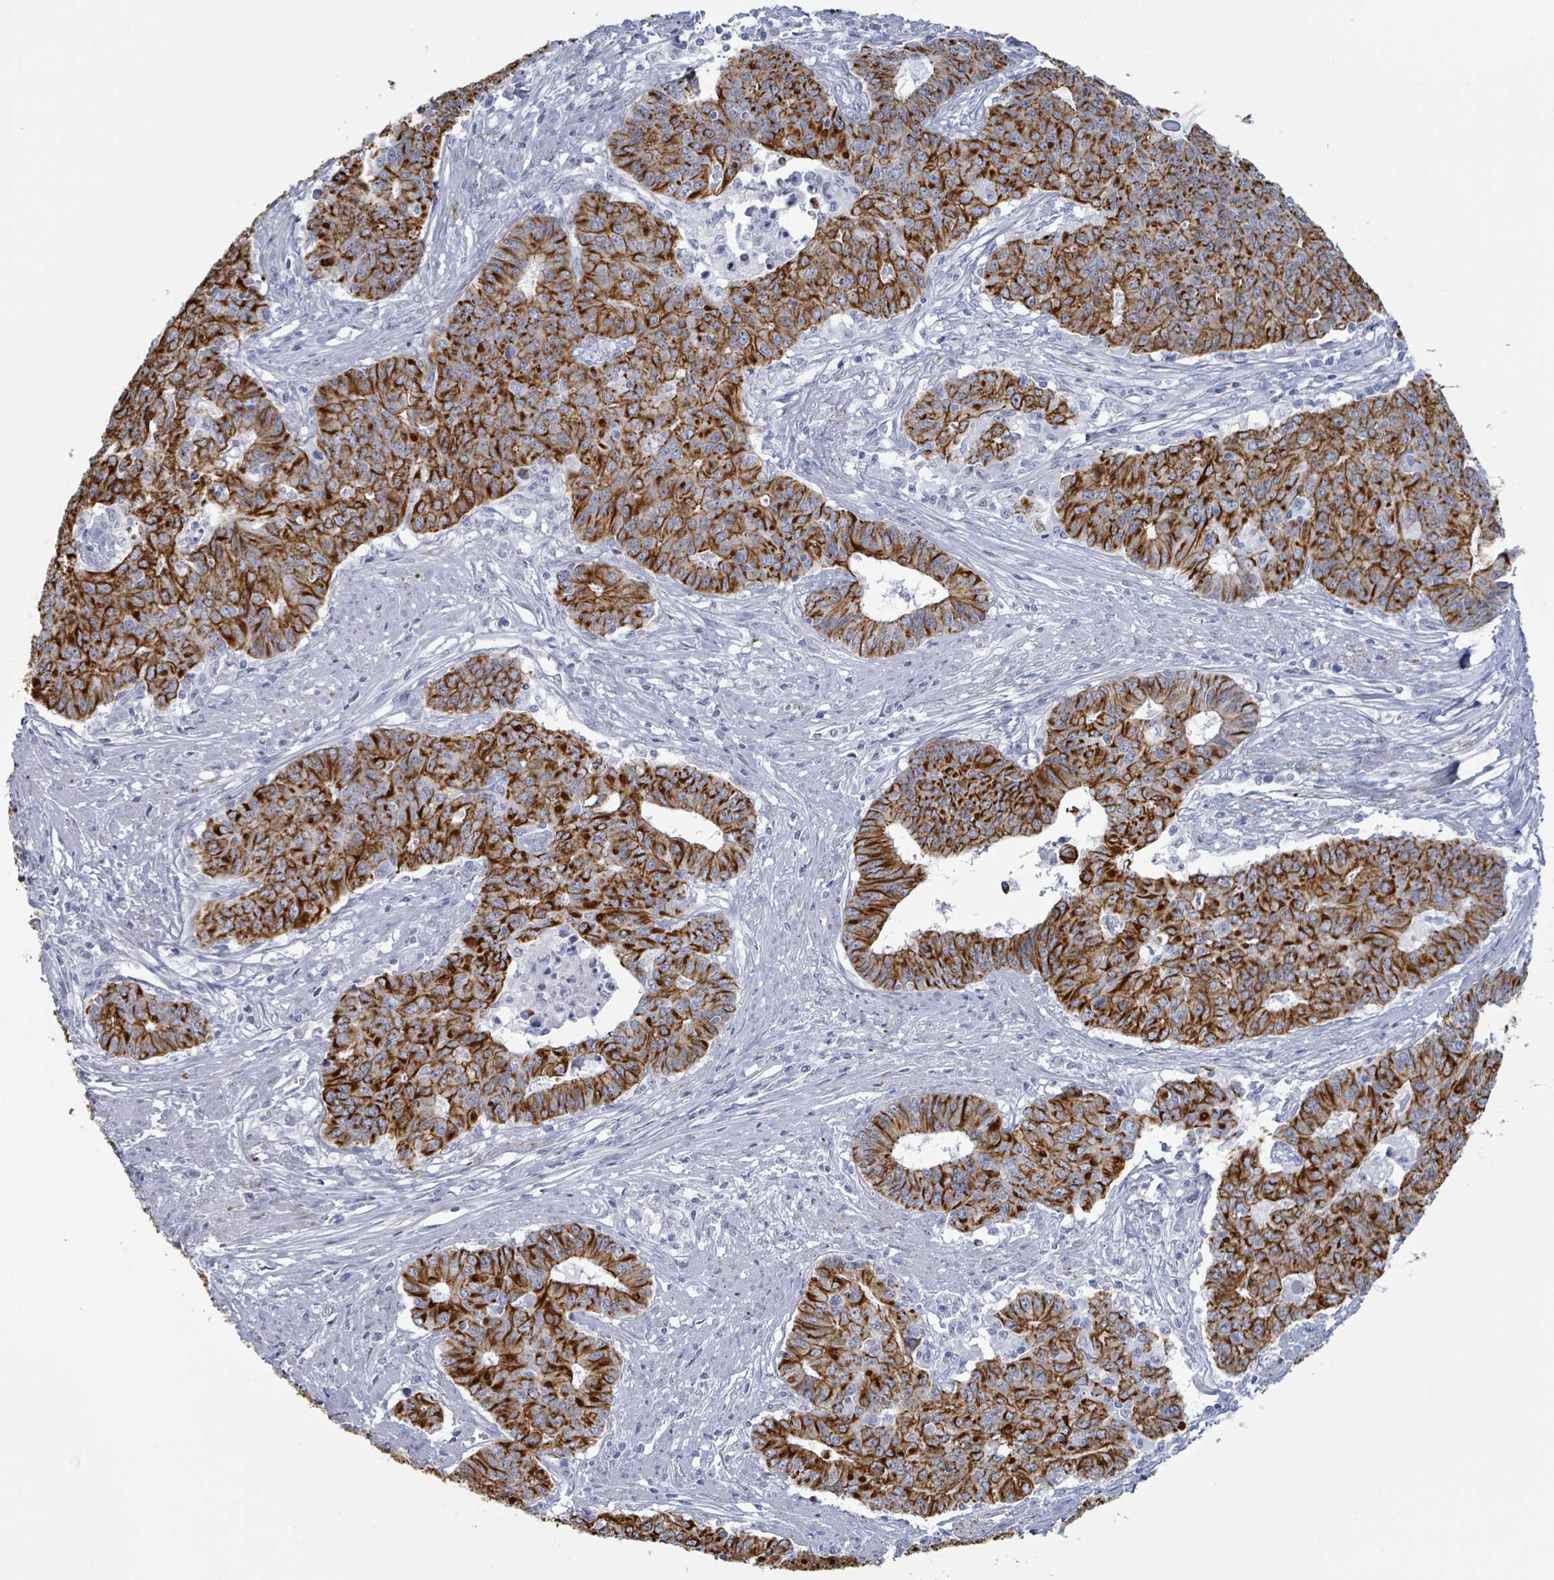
{"staining": {"intensity": "strong", "quantity": ">75%", "location": "cytoplasmic/membranous"}, "tissue": "endometrial cancer", "cell_type": "Tumor cells", "image_type": "cancer", "snomed": [{"axis": "morphology", "description": "Adenocarcinoma, NOS"}, {"axis": "topography", "description": "Endometrium"}], "caption": "Protein expression analysis of human adenocarcinoma (endometrial) reveals strong cytoplasmic/membranous expression in approximately >75% of tumor cells.", "gene": "KRT8", "patient": {"sex": "female", "age": 59}}